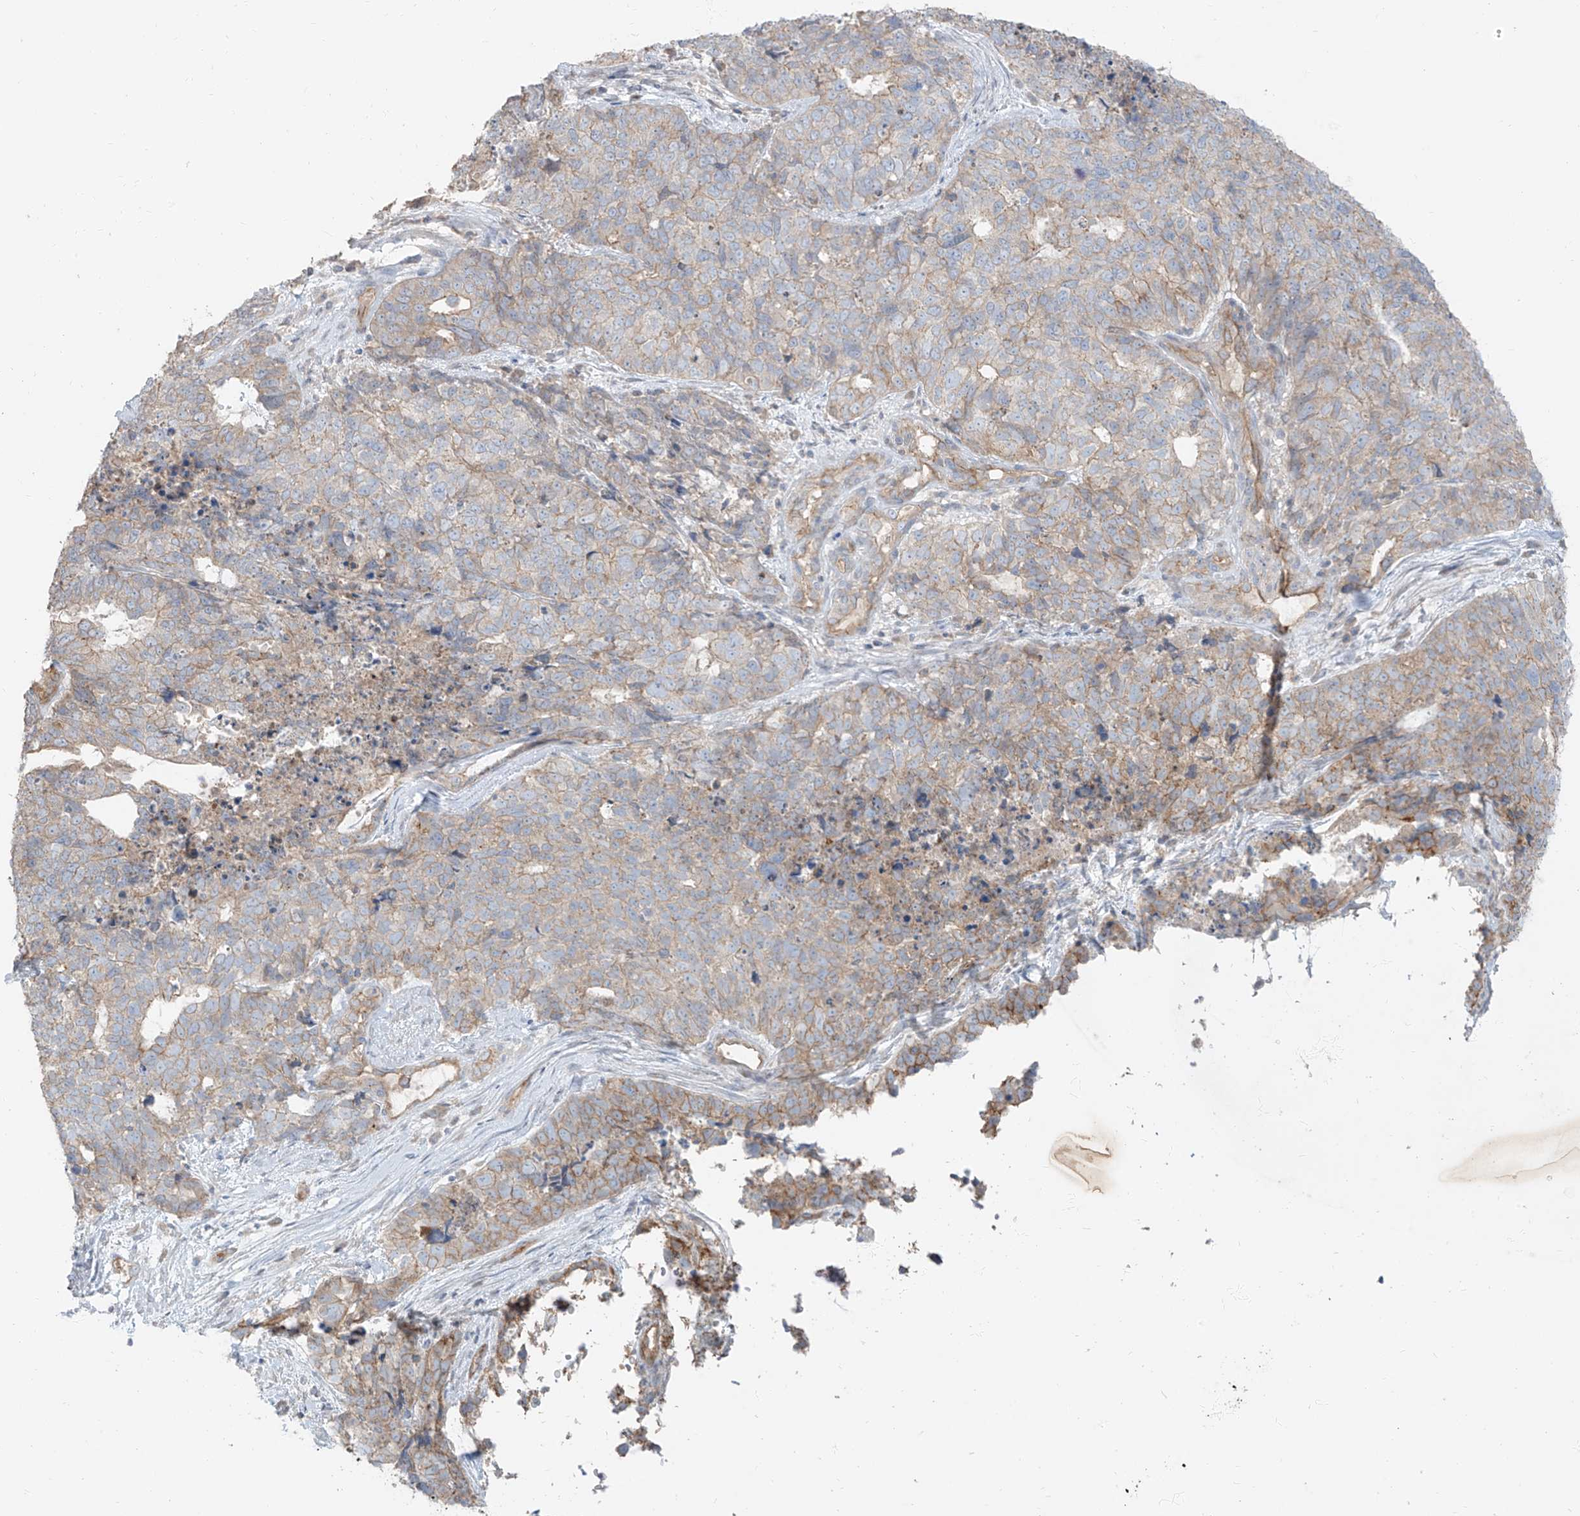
{"staining": {"intensity": "weak", "quantity": "<25%", "location": "cytoplasmic/membranous"}, "tissue": "cervical cancer", "cell_type": "Tumor cells", "image_type": "cancer", "snomed": [{"axis": "morphology", "description": "Squamous cell carcinoma, NOS"}, {"axis": "topography", "description": "Cervix"}], "caption": "Tumor cells show no significant positivity in cervical cancer.", "gene": "EPHX4", "patient": {"sex": "female", "age": 63}}